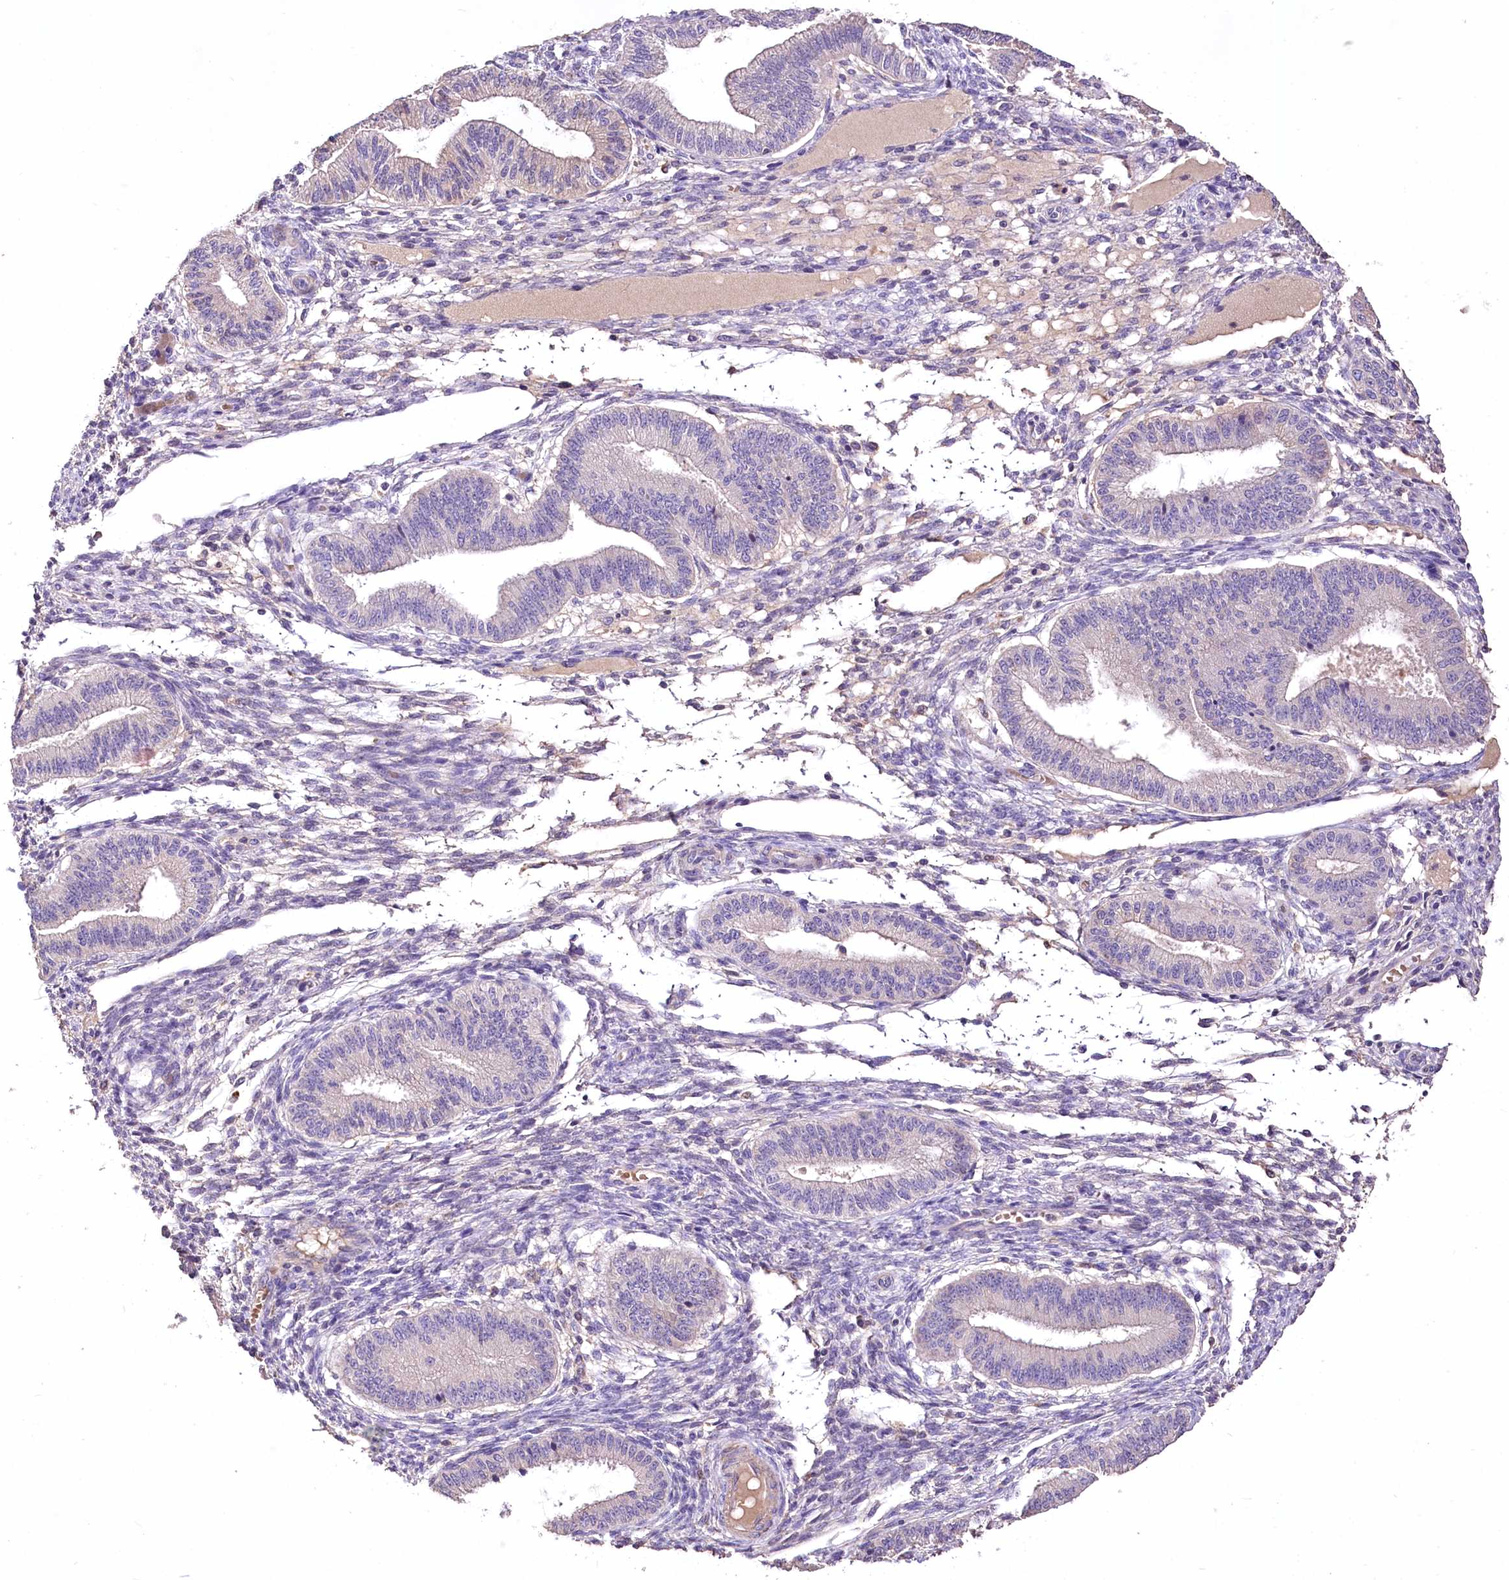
{"staining": {"intensity": "negative", "quantity": "none", "location": "none"}, "tissue": "endometrium", "cell_type": "Cells in endometrial stroma", "image_type": "normal", "snomed": [{"axis": "morphology", "description": "Normal tissue, NOS"}, {"axis": "topography", "description": "Endometrium"}], "caption": "This is an immunohistochemistry (IHC) micrograph of unremarkable human endometrium. There is no positivity in cells in endometrial stroma.", "gene": "PCYOX1L", "patient": {"sex": "female", "age": 39}}